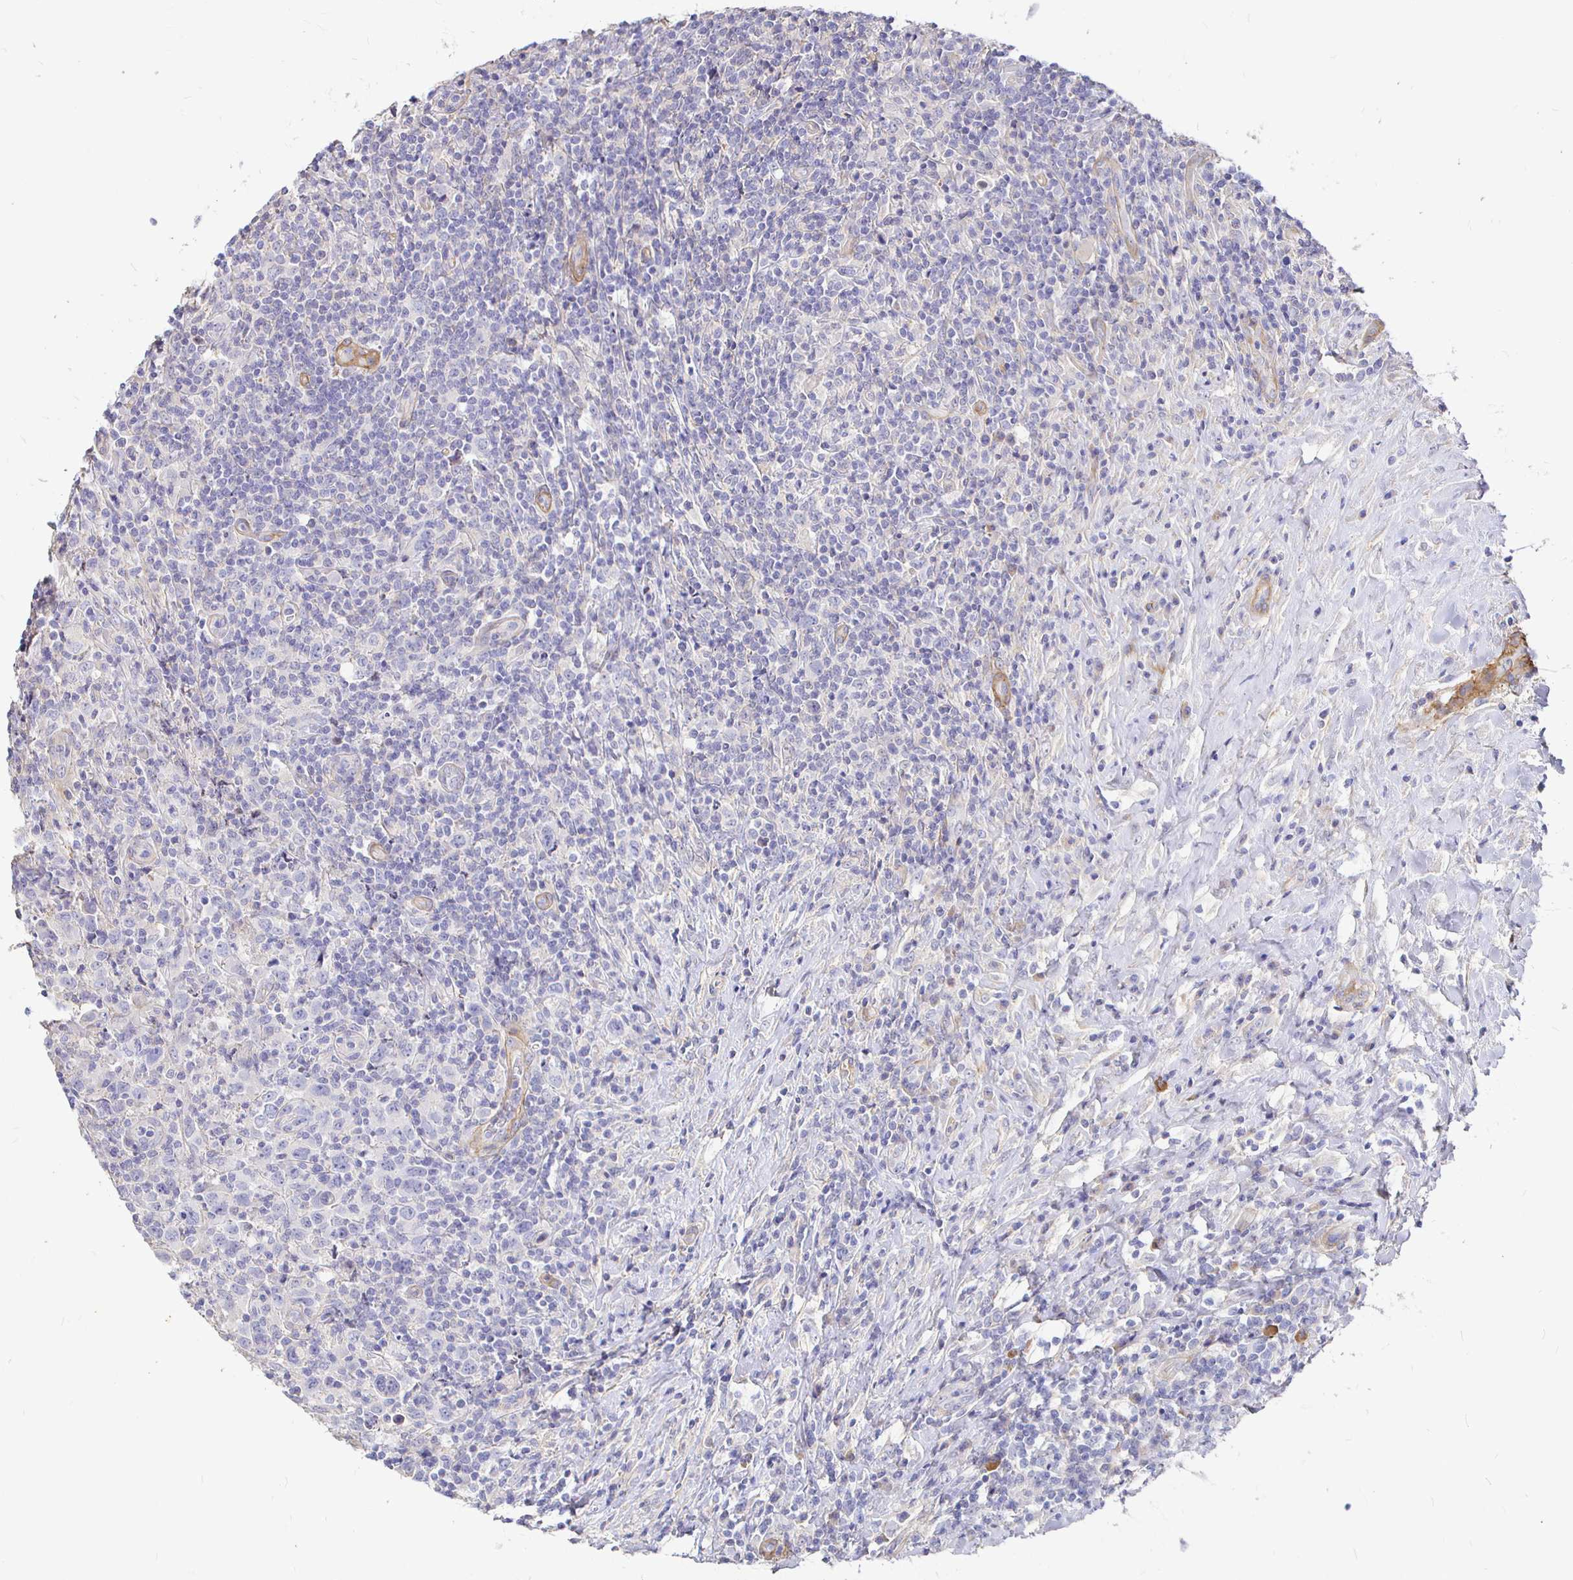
{"staining": {"intensity": "weak", "quantity": "25%-75%", "location": "cytoplasmic/membranous"}, "tissue": "lymphoma", "cell_type": "Tumor cells", "image_type": "cancer", "snomed": [{"axis": "morphology", "description": "Hodgkin's disease, NOS"}, {"axis": "topography", "description": "Lymph node"}], "caption": "This image shows immunohistochemistry staining of human Hodgkin's disease, with low weak cytoplasmic/membranous positivity in about 25%-75% of tumor cells.", "gene": "PALM2AKAP2", "patient": {"sex": "female", "age": 18}}